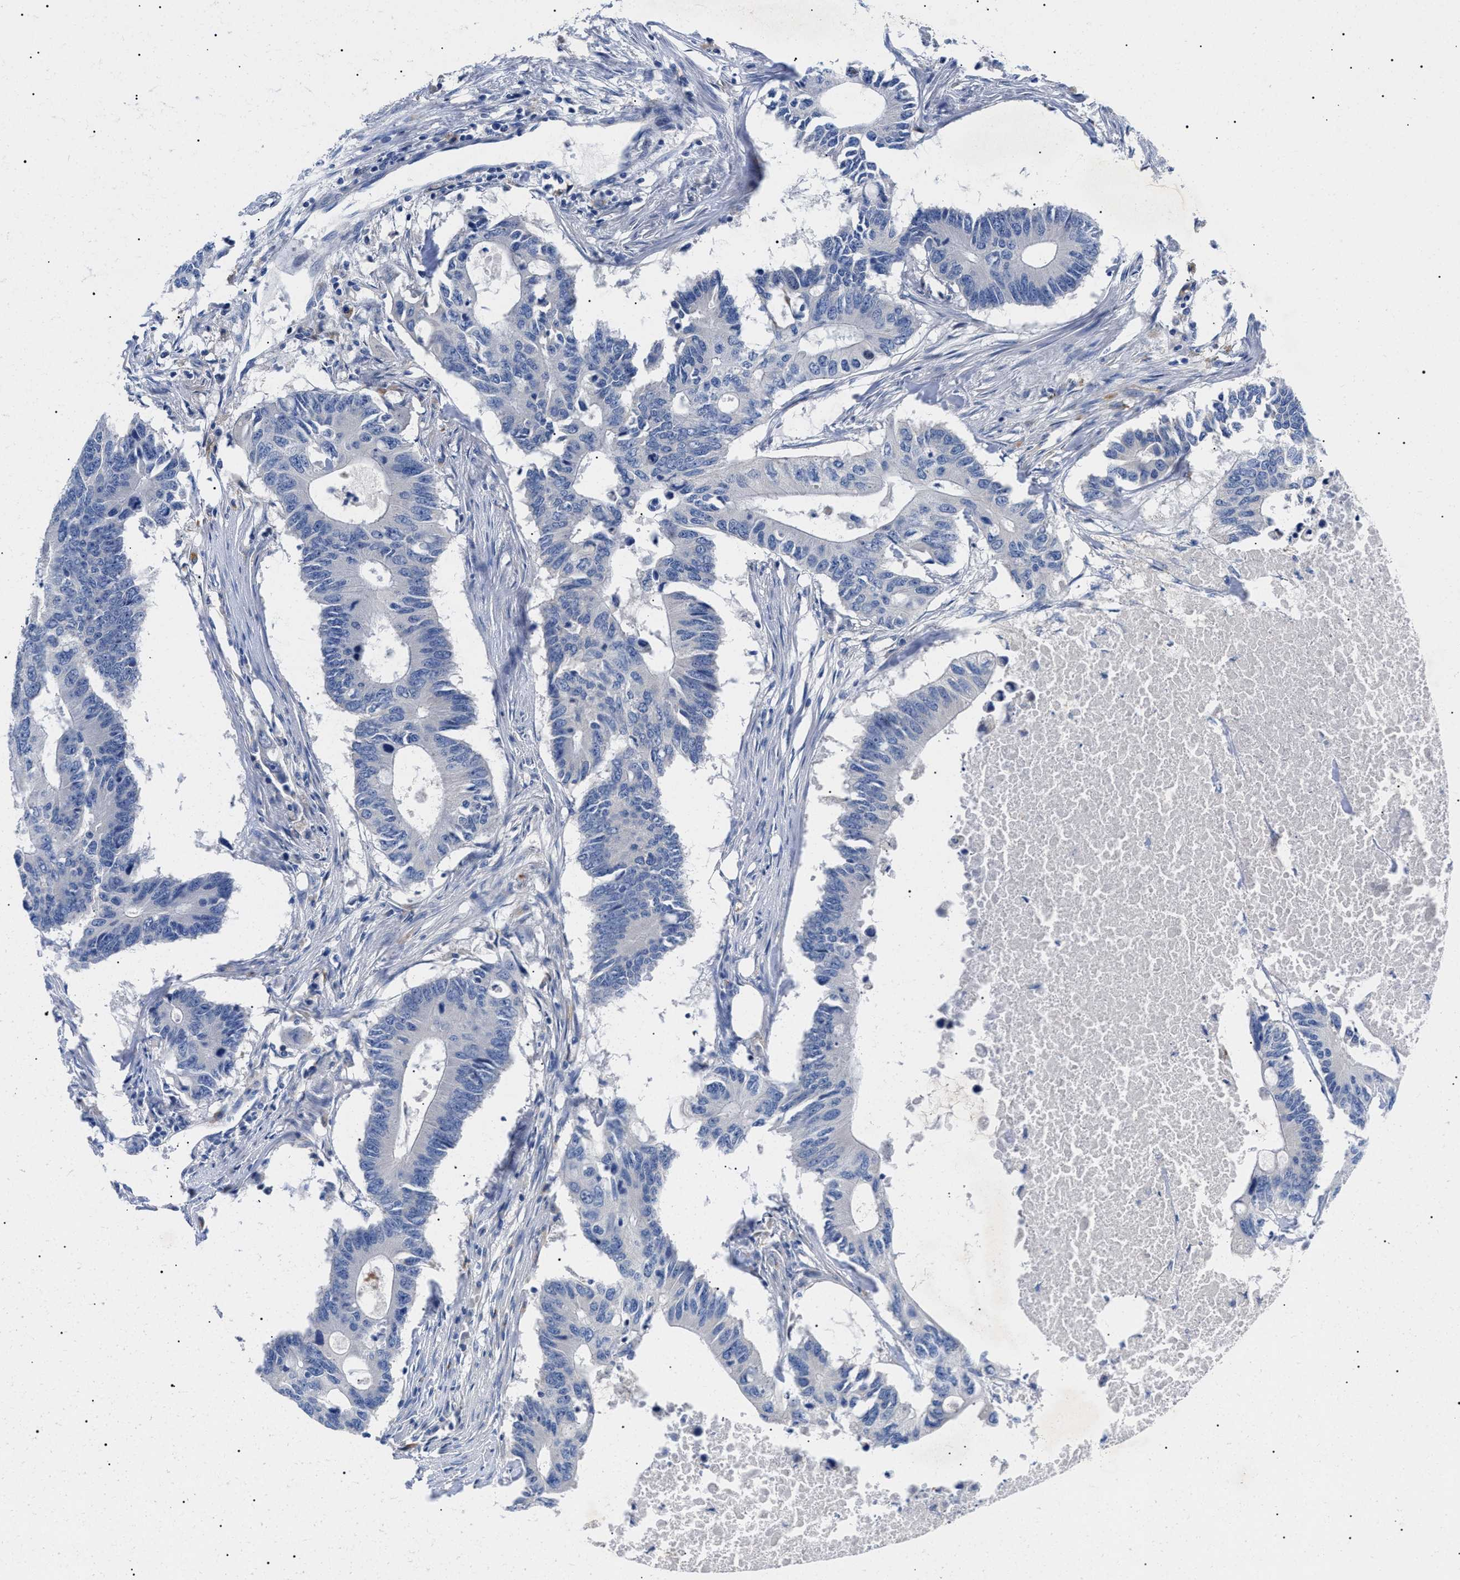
{"staining": {"intensity": "negative", "quantity": "none", "location": "none"}, "tissue": "colorectal cancer", "cell_type": "Tumor cells", "image_type": "cancer", "snomed": [{"axis": "morphology", "description": "Adenocarcinoma, NOS"}, {"axis": "topography", "description": "Colon"}], "caption": "Protein analysis of colorectal cancer demonstrates no significant positivity in tumor cells.", "gene": "ACKR1", "patient": {"sex": "male", "age": 71}}